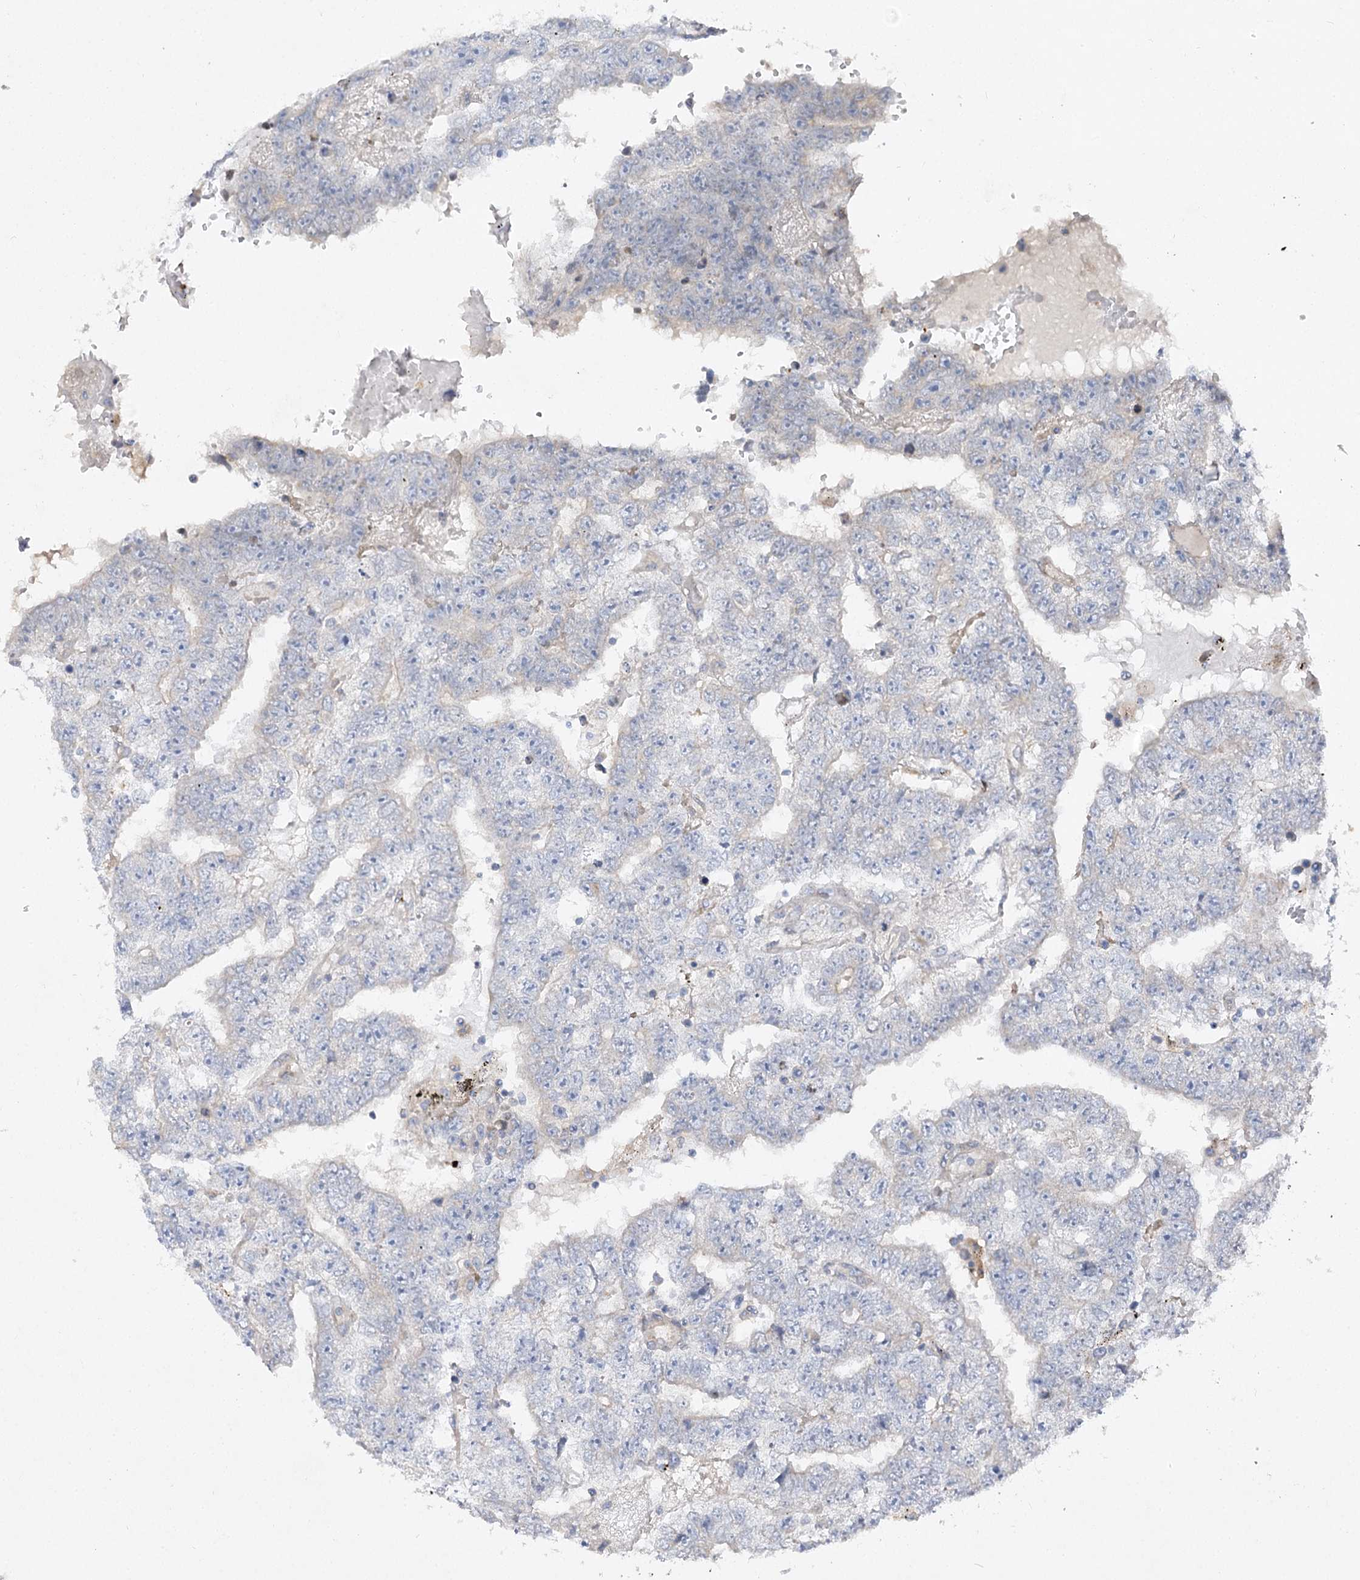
{"staining": {"intensity": "negative", "quantity": "none", "location": "none"}, "tissue": "testis cancer", "cell_type": "Tumor cells", "image_type": "cancer", "snomed": [{"axis": "morphology", "description": "Carcinoma, Embryonal, NOS"}, {"axis": "topography", "description": "Testis"}], "caption": "An image of testis cancer (embryonal carcinoma) stained for a protein demonstrates no brown staining in tumor cells.", "gene": "SH3BP5L", "patient": {"sex": "male", "age": 25}}